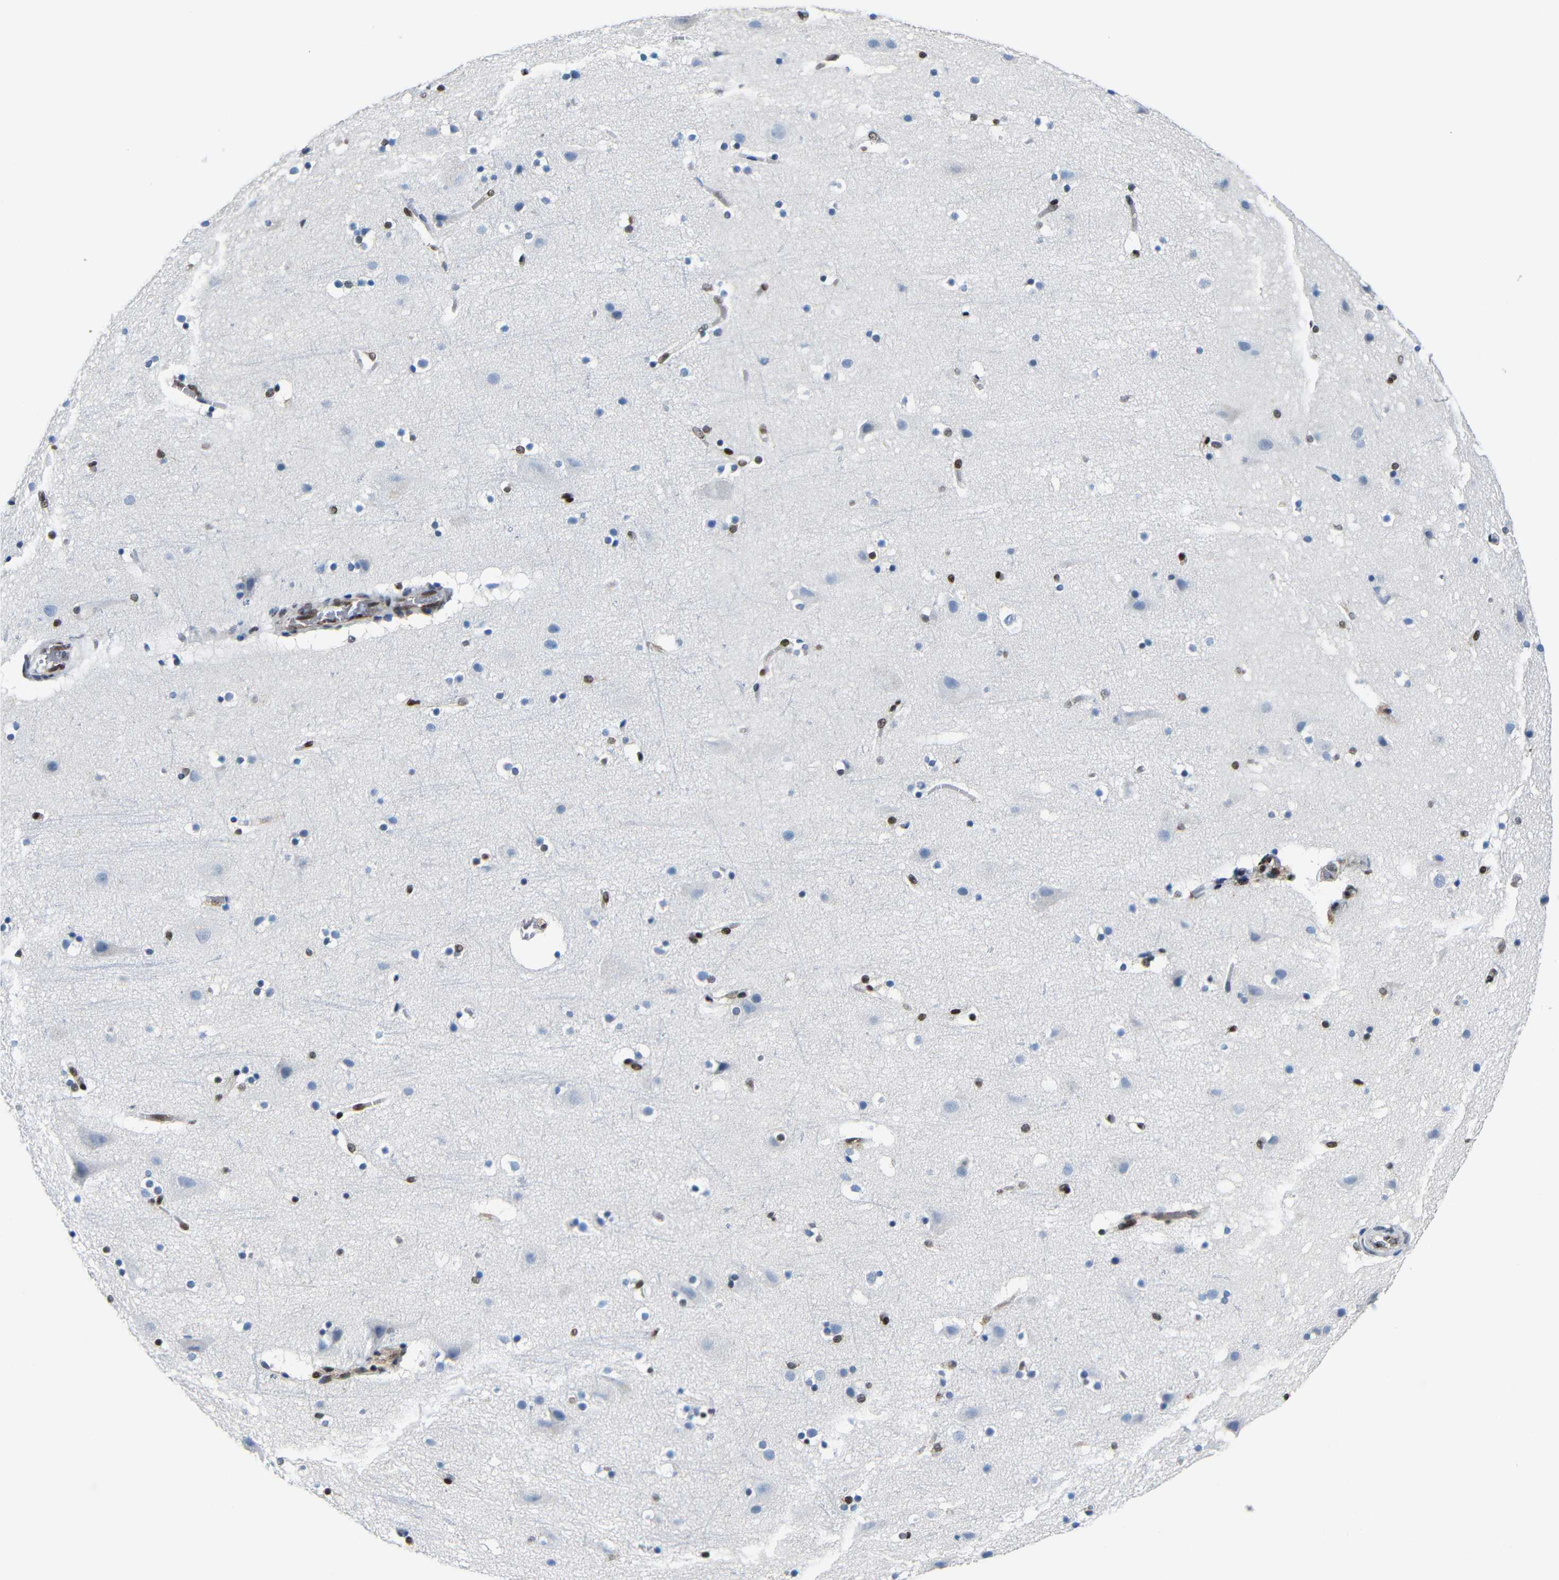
{"staining": {"intensity": "moderate", "quantity": ">75%", "location": "nuclear"}, "tissue": "cerebral cortex", "cell_type": "Endothelial cells", "image_type": "normal", "snomed": [{"axis": "morphology", "description": "Normal tissue, NOS"}, {"axis": "topography", "description": "Cerebral cortex"}], "caption": "Immunohistochemical staining of benign cerebral cortex exhibits moderate nuclear protein staining in about >75% of endothelial cells.", "gene": "PTBP1", "patient": {"sex": "male", "age": 45}}